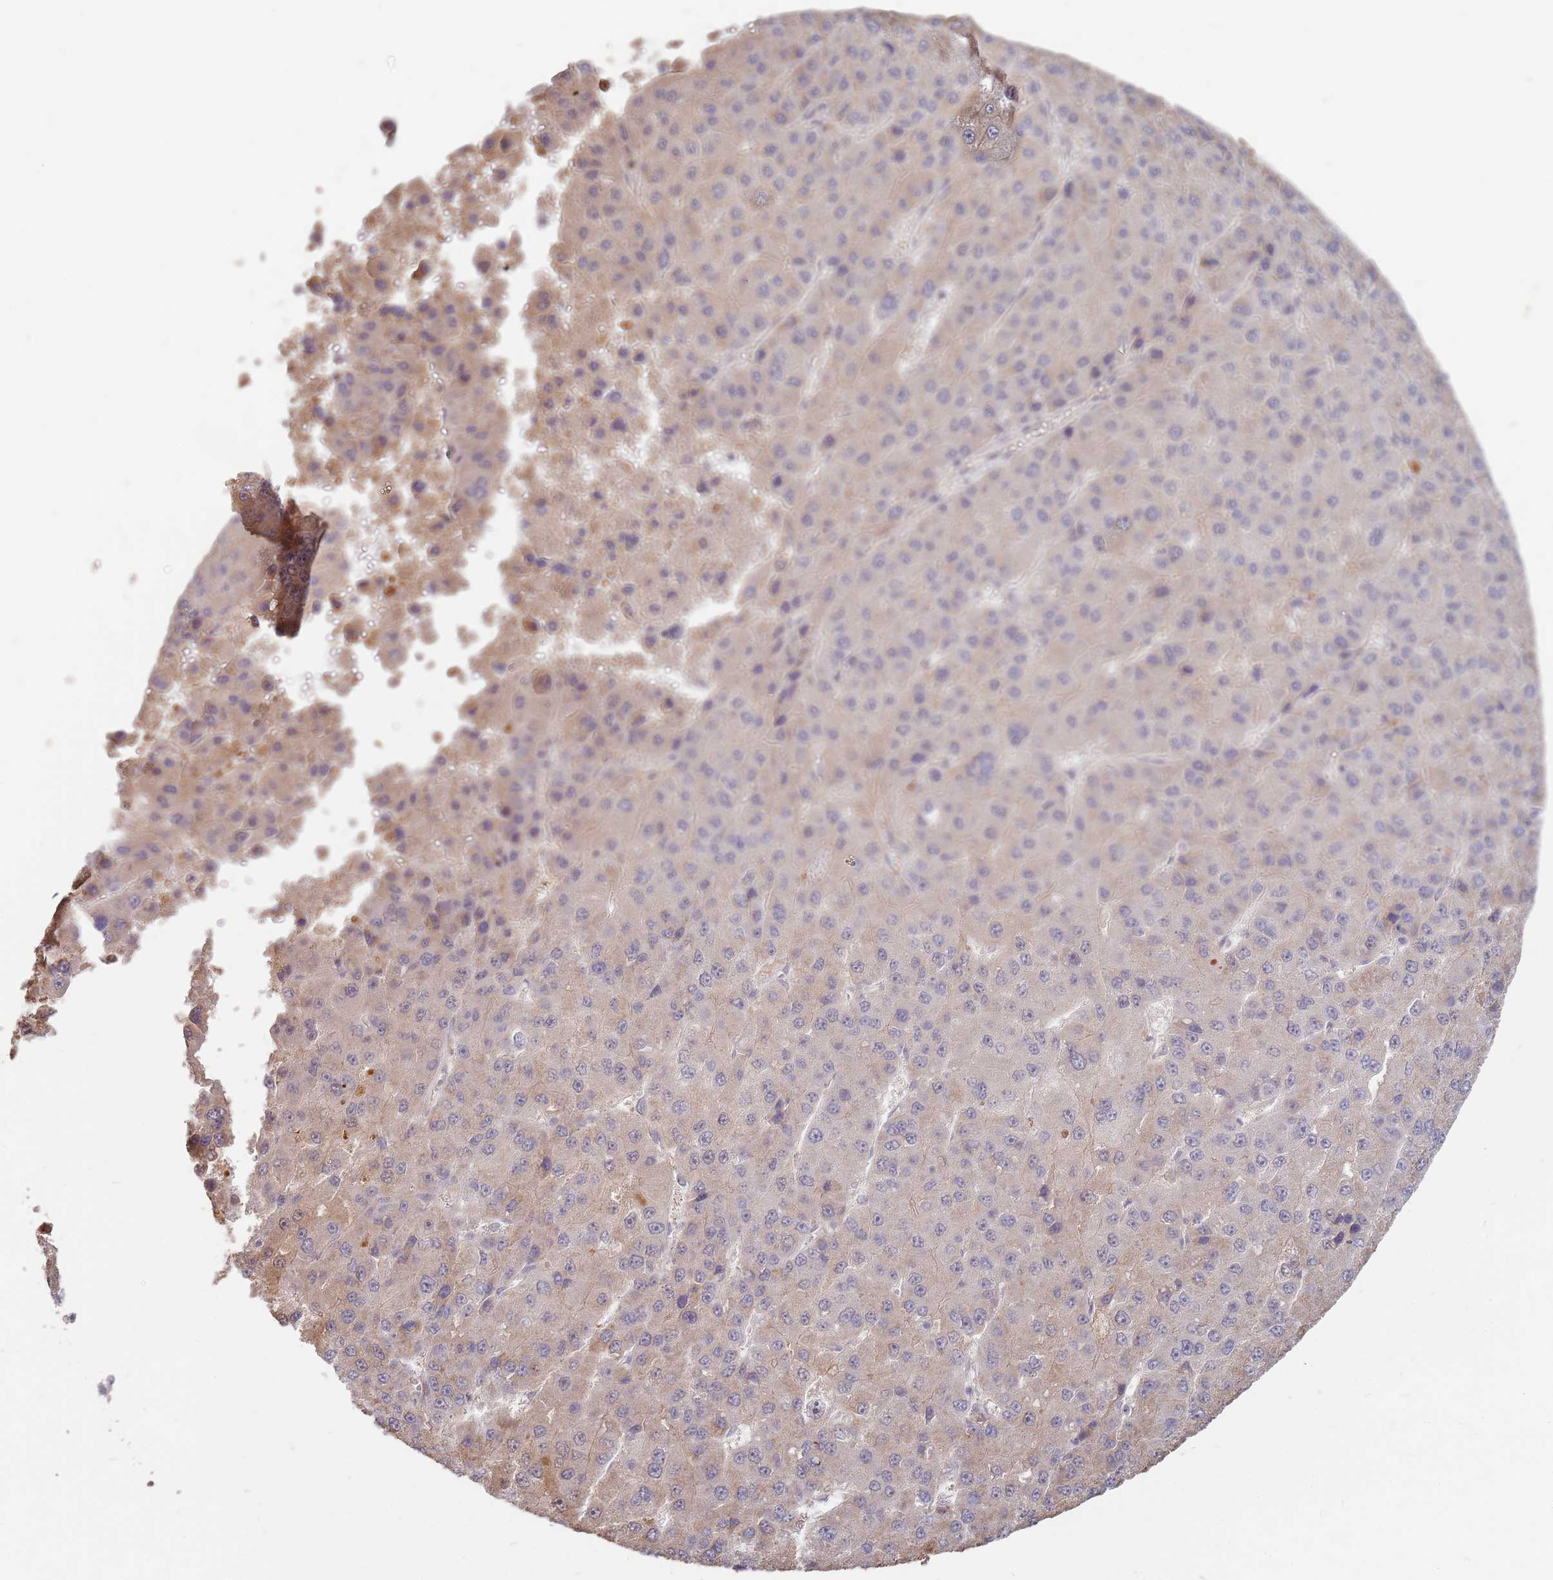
{"staining": {"intensity": "negative", "quantity": "none", "location": "none"}, "tissue": "liver cancer", "cell_type": "Tumor cells", "image_type": "cancer", "snomed": [{"axis": "morphology", "description": "Carcinoma, Hepatocellular, NOS"}, {"axis": "topography", "description": "Liver"}], "caption": "Immunohistochemistry image of neoplastic tissue: liver hepatocellular carcinoma stained with DAB exhibits no significant protein positivity in tumor cells.", "gene": "MPEG1", "patient": {"sex": "female", "age": 73}}